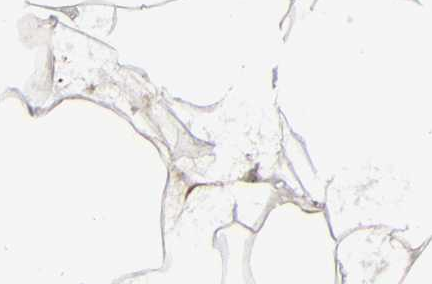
{"staining": {"intensity": "weak", "quantity": ">75%", "location": "cytoplasmic/membranous"}, "tissue": "adipose tissue", "cell_type": "Adipocytes", "image_type": "normal", "snomed": [{"axis": "morphology", "description": "Normal tissue, NOS"}, {"axis": "morphology", "description": "Duct carcinoma"}, {"axis": "topography", "description": "Breast"}, {"axis": "topography", "description": "Adipose tissue"}], "caption": "DAB (3,3'-diaminobenzidine) immunohistochemical staining of normal human adipose tissue reveals weak cytoplasmic/membranous protein staining in about >75% of adipocytes.", "gene": "NME1", "patient": {"sex": "female", "age": 37}}